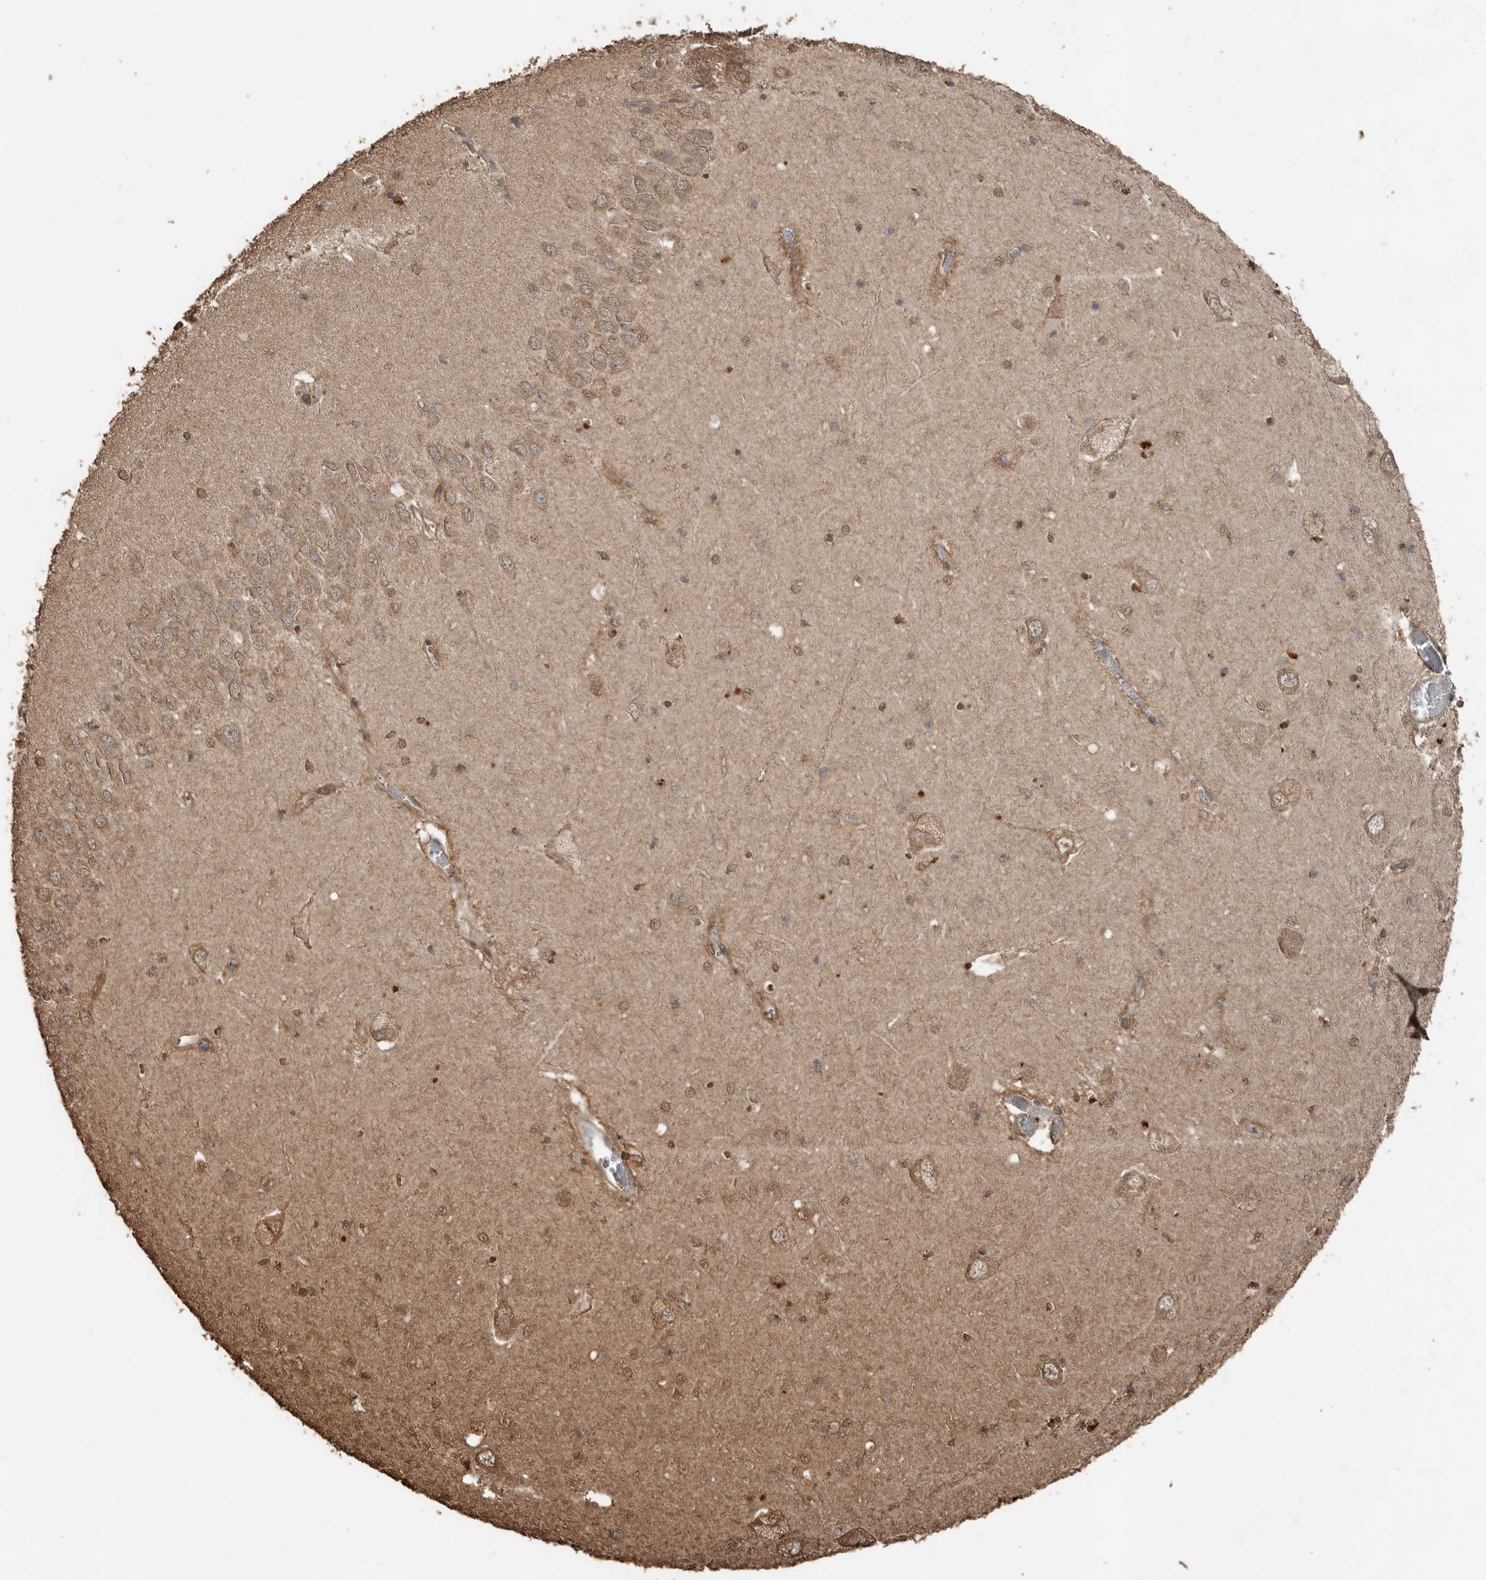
{"staining": {"intensity": "moderate", "quantity": "25%-75%", "location": "cytoplasmic/membranous,nuclear"}, "tissue": "hippocampus", "cell_type": "Glial cells", "image_type": "normal", "snomed": [{"axis": "morphology", "description": "Normal tissue, NOS"}, {"axis": "topography", "description": "Hippocampus"}], "caption": "Immunohistochemical staining of normal hippocampus displays moderate cytoplasmic/membranous,nuclear protein staining in approximately 25%-75% of glial cells.", "gene": "BLZF1", "patient": {"sex": "male", "age": 70}}